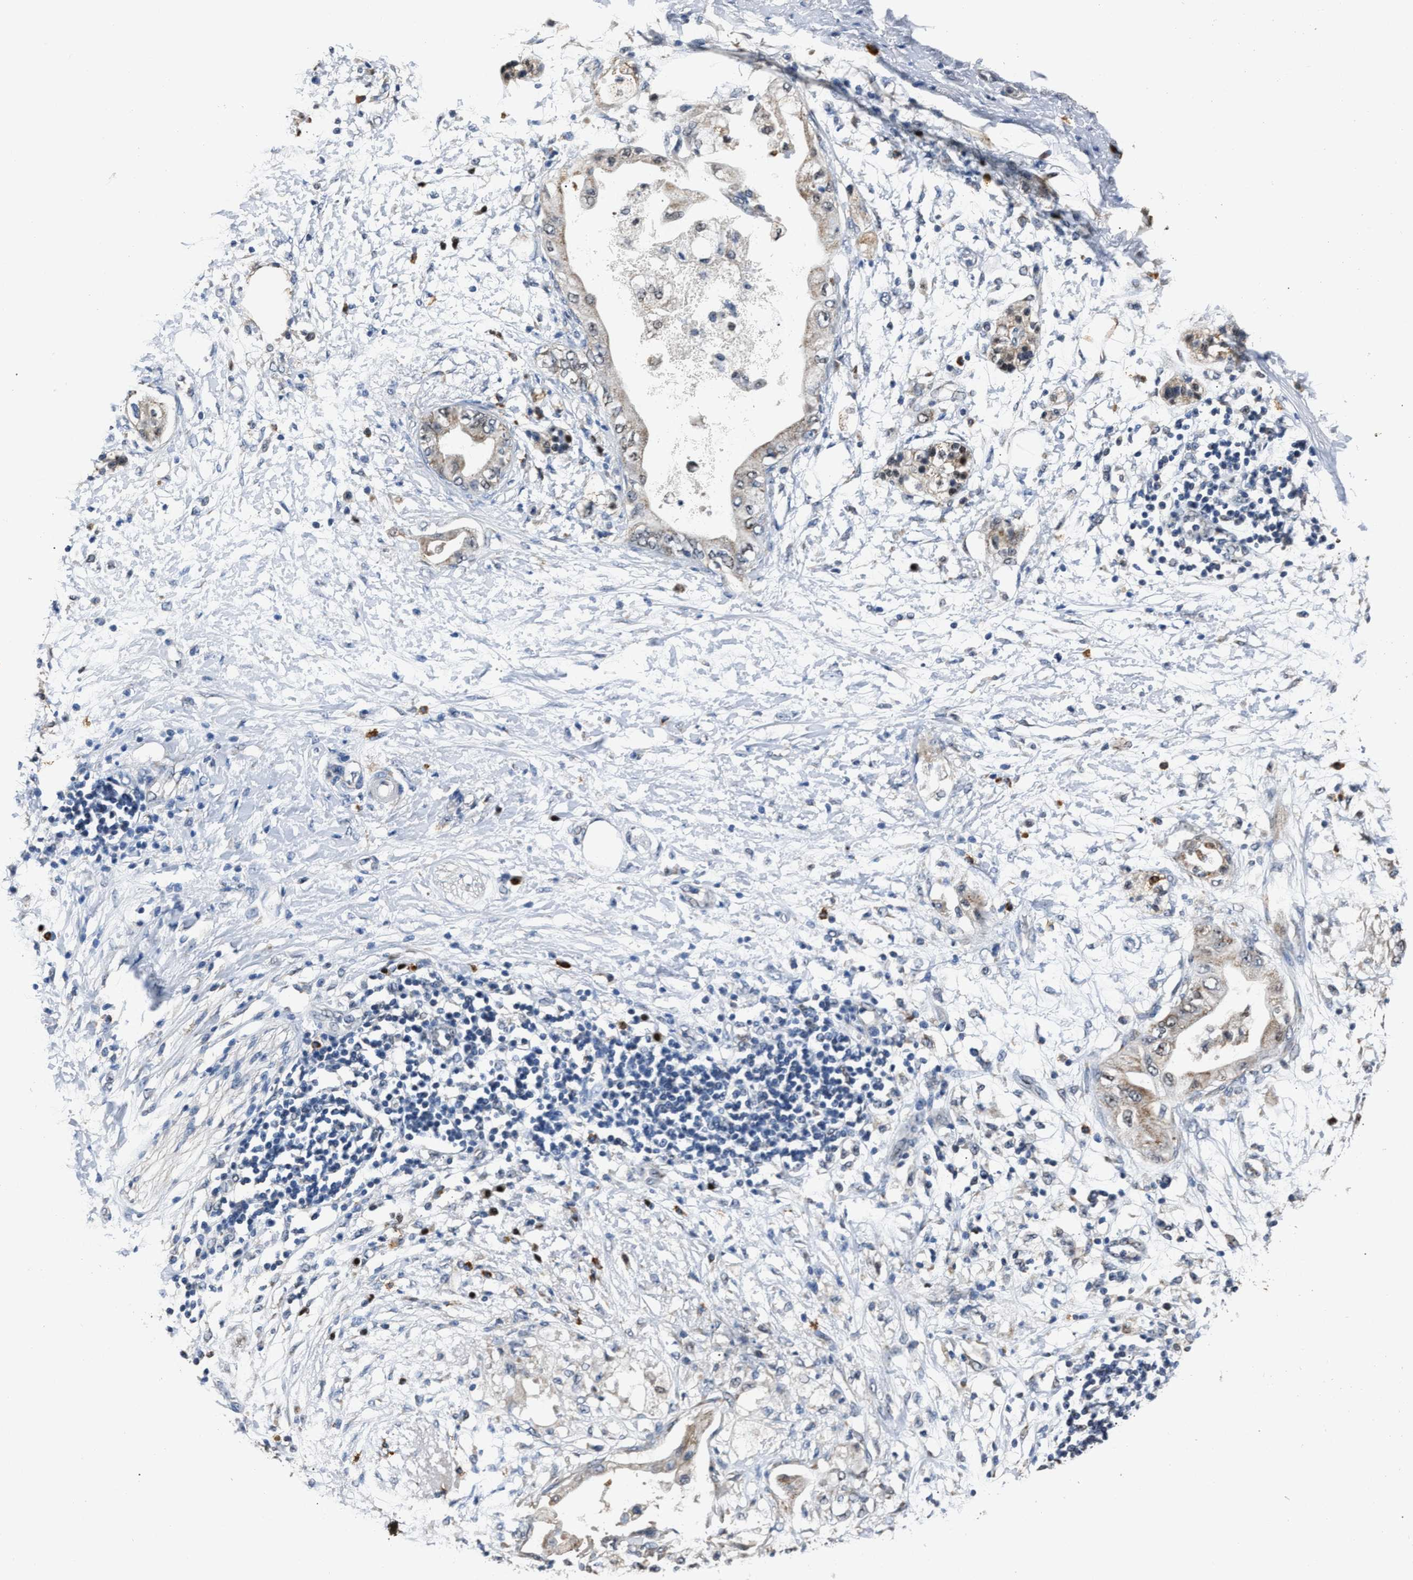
{"staining": {"intensity": "weak", "quantity": ">75%", "location": "cytoplasmic/membranous"}, "tissue": "adipose tissue", "cell_type": "Adipocytes", "image_type": "normal", "snomed": [{"axis": "morphology", "description": "Normal tissue, NOS"}, {"axis": "morphology", "description": "Adenocarcinoma, NOS"}, {"axis": "topography", "description": "Duodenum"}, {"axis": "topography", "description": "Peripheral nerve tissue"}], "caption": "Immunohistochemistry of benign adipose tissue exhibits low levels of weak cytoplasmic/membranous expression in approximately >75% of adipocytes. Nuclei are stained in blue.", "gene": "NSUN5", "patient": {"sex": "female", "age": 60}}